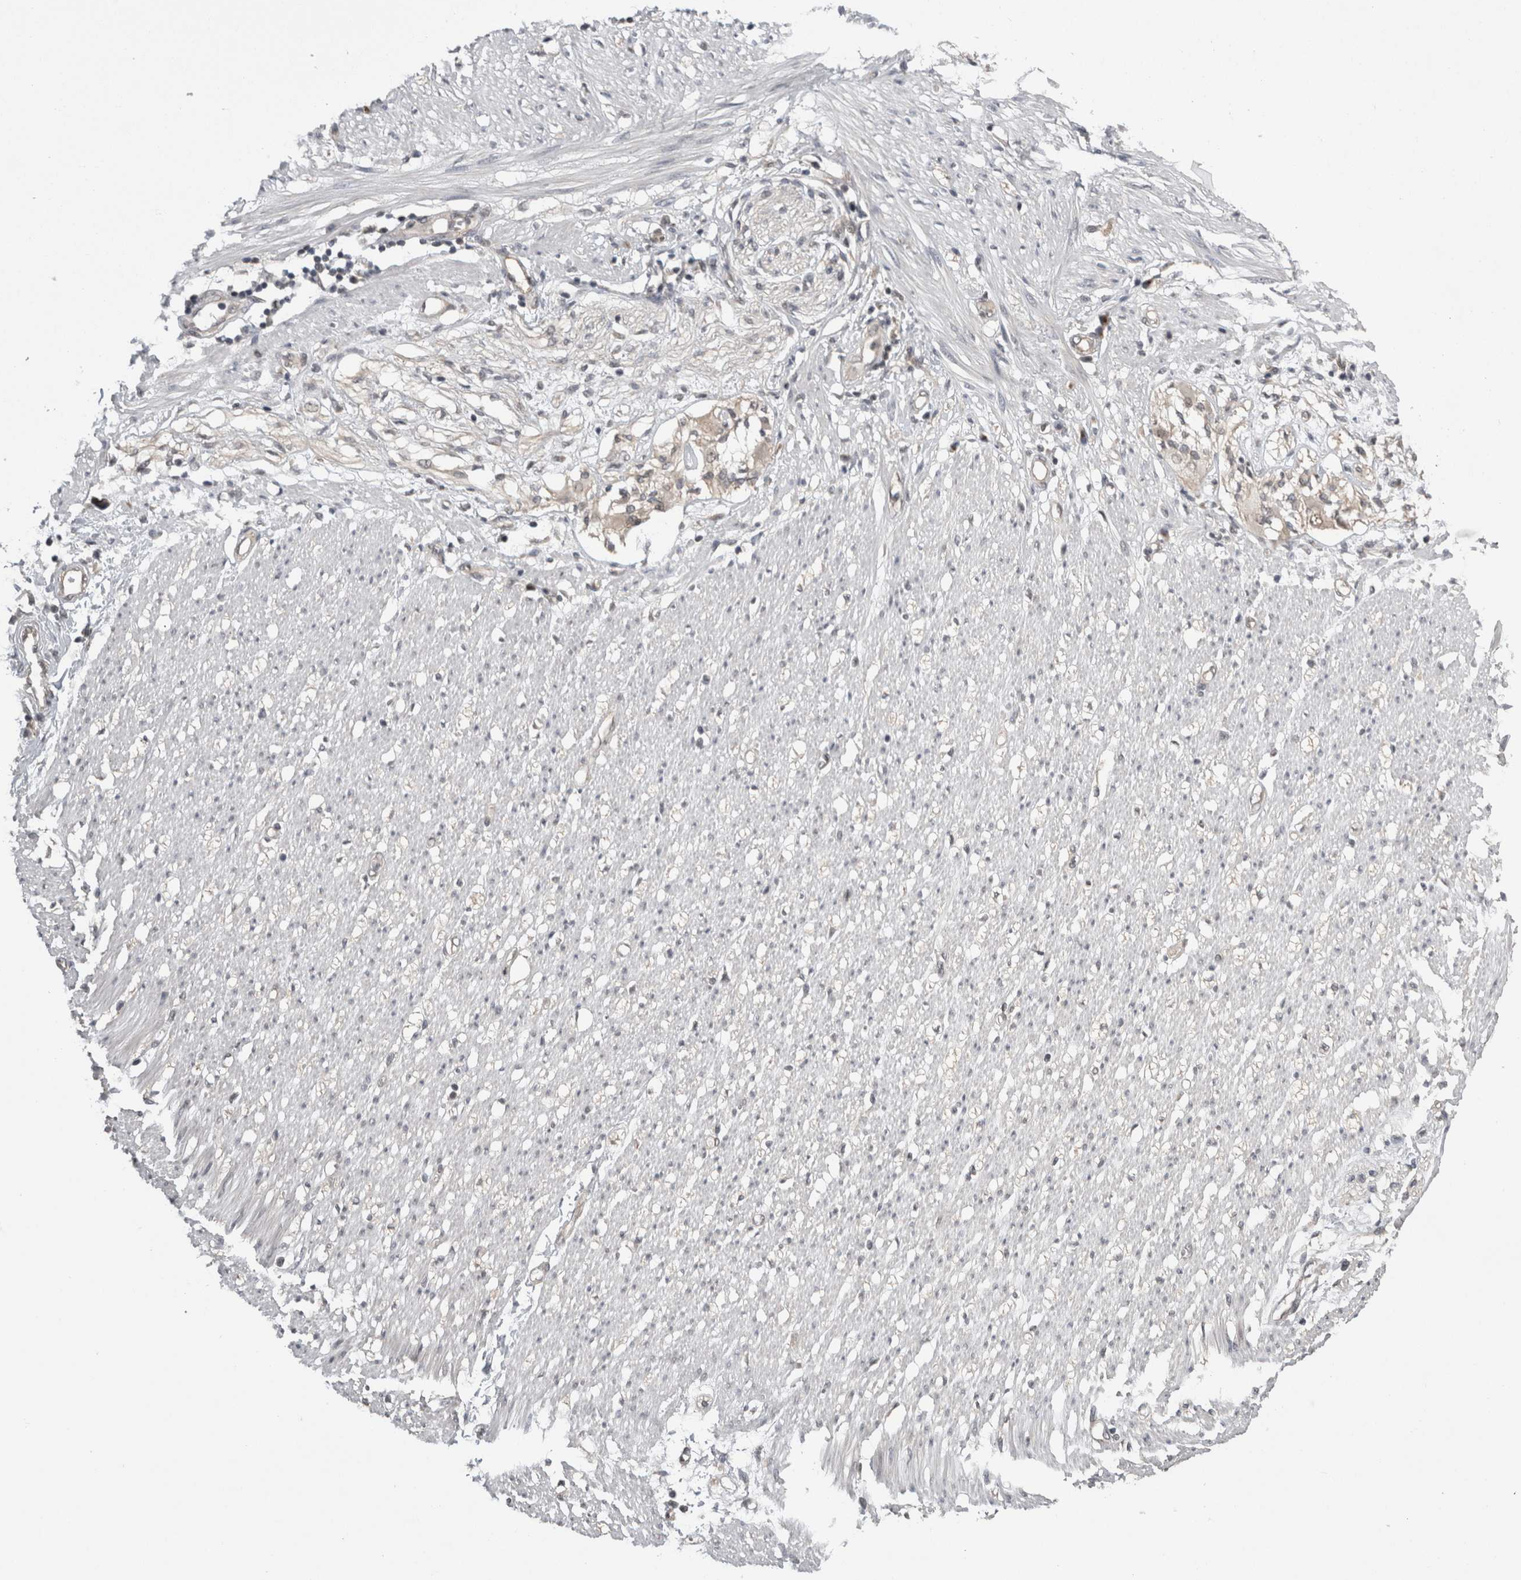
{"staining": {"intensity": "weak", "quantity": ">75%", "location": "cytoplasmic/membranous,nuclear"}, "tissue": "soft tissue", "cell_type": "Fibroblasts", "image_type": "normal", "snomed": [{"axis": "morphology", "description": "Normal tissue, NOS"}, {"axis": "morphology", "description": "Adenocarcinoma, NOS"}, {"axis": "topography", "description": "Colon"}, {"axis": "topography", "description": "Peripheral nerve tissue"}], "caption": "A brown stain shows weak cytoplasmic/membranous,nuclear expression of a protein in fibroblasts of unremarkable soft tissue. The staining was performed using DAB (3,3'-diaminobenzidine), with brown indicating positive protein expression. Nuclei are stained blue with hematoxylin.", "gene": "ZNF341", "patient": {"sex": "male", "age": 14}}